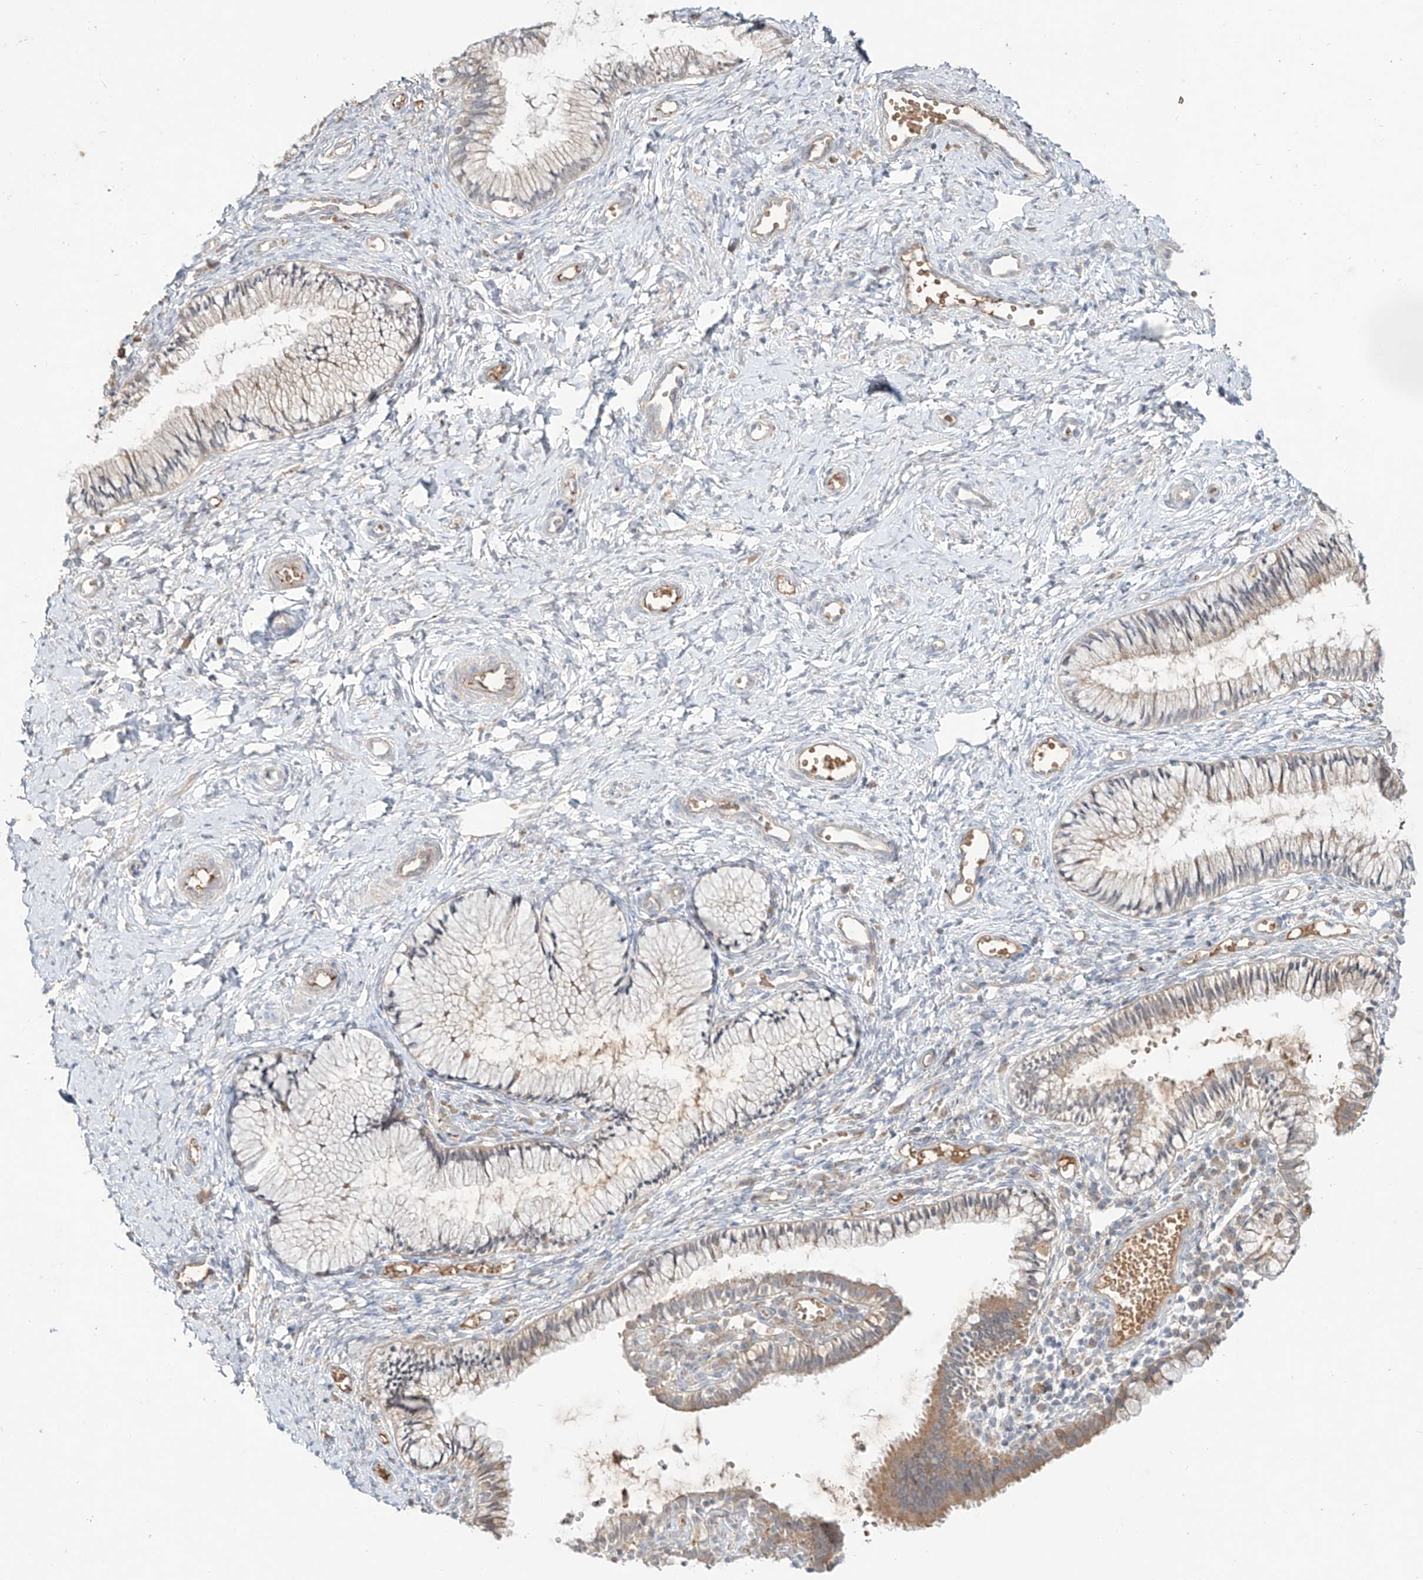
{"staining": {"intensity": "moderate", "quantity": "<25%", "location": "cytoplasmic/membranous"}, "tissue": "cervix", "cell_type": "Glandular cells", "image_type": "normal", "snomed": [{"axis": "morphology", "description": "Normal tissue, NOS"}, {"axis": "topography", "description": "Cervix"}], "caption": "Protein staining by immunohistochemistry (IHC) shows moderate cytoplasmic/membranous positivity in about <25% of glandular cells in unremarkable cervix.", "gene": "ERO1A", "patient": {"sex": "female", "age": 27}}